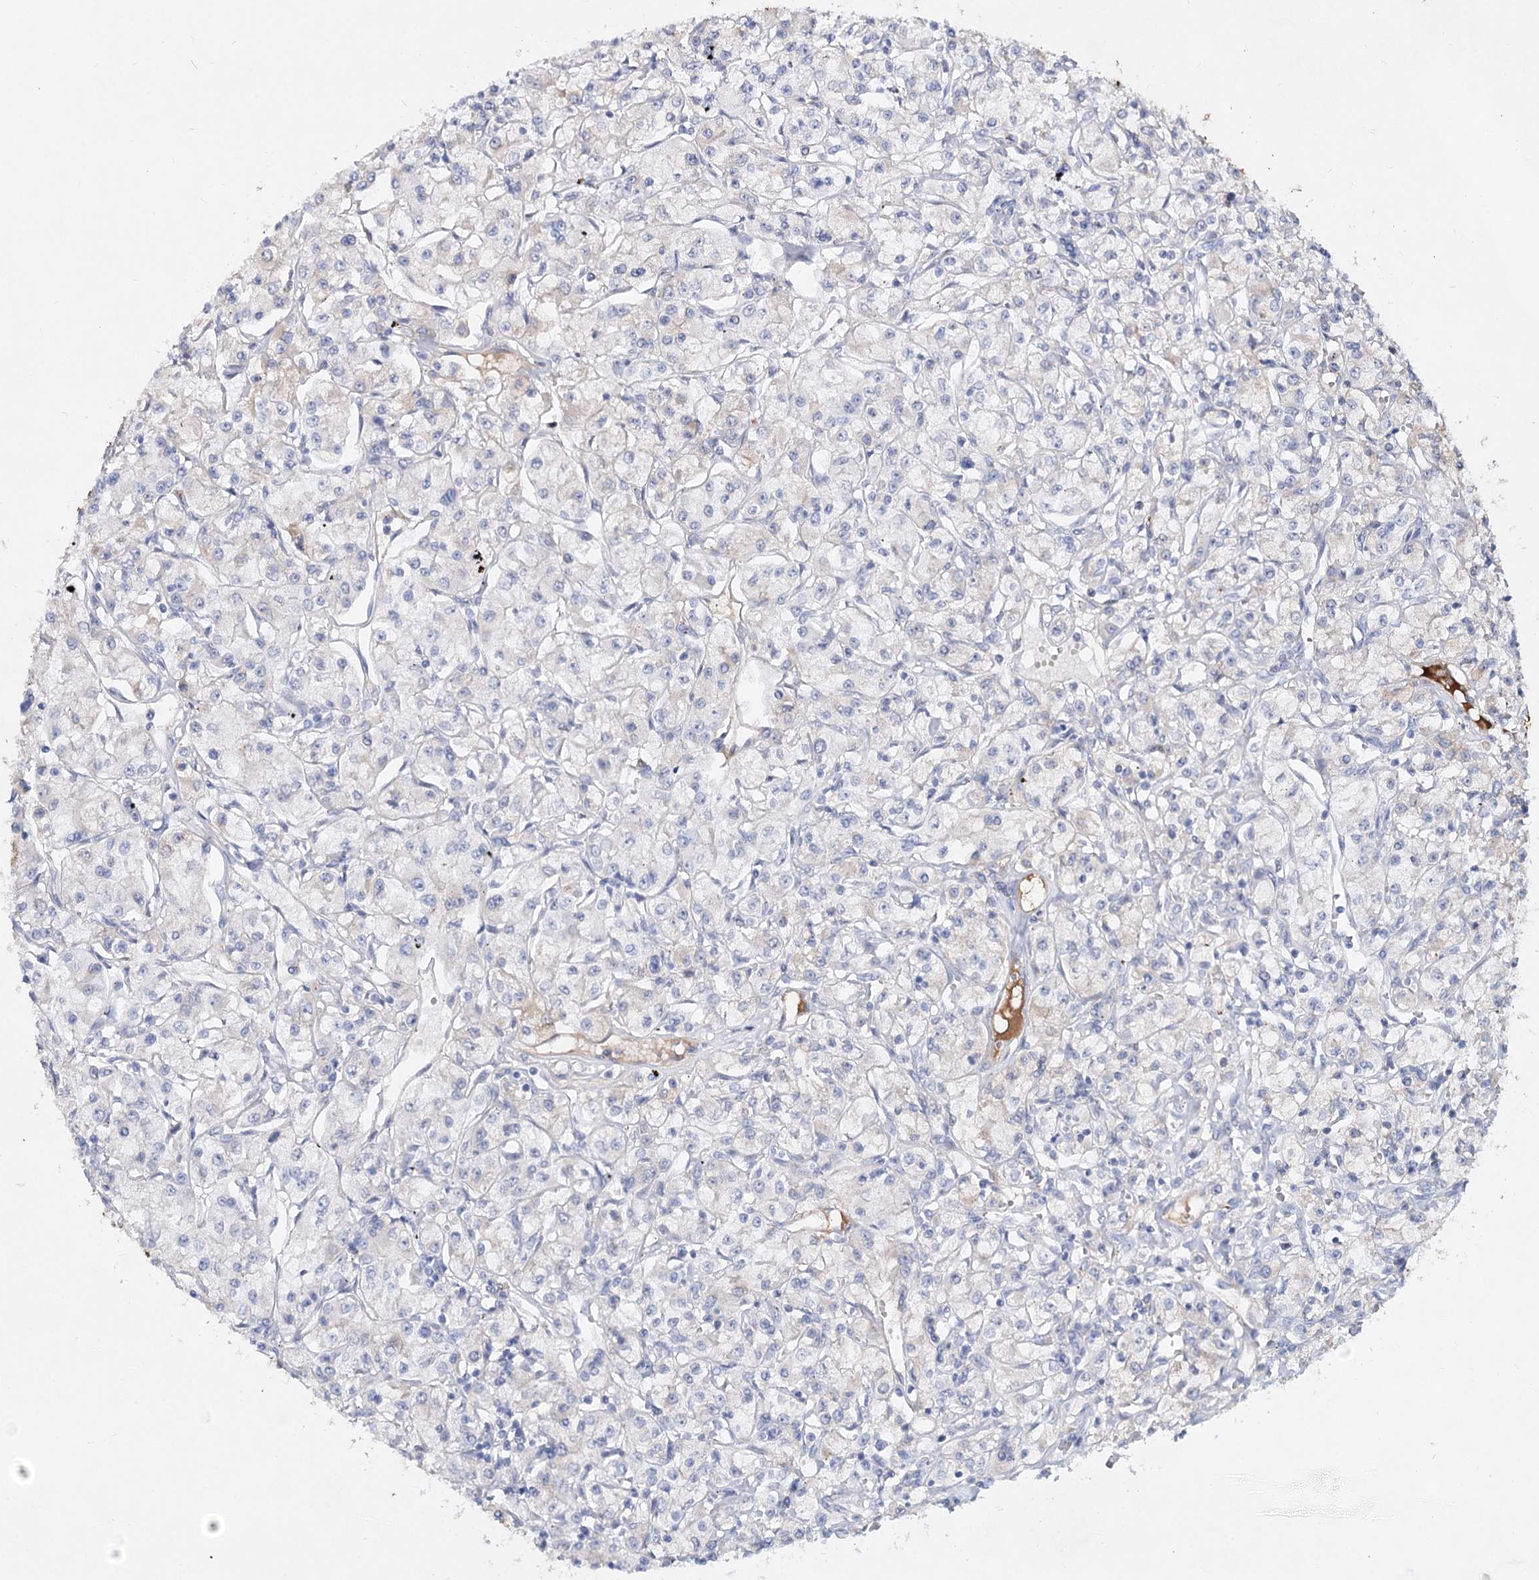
{"staining": {"intensity": "negative", "quantity": "none", "location": "none"}, "tissue": "renal cancer", "cell_type": "Tumor cells", "image_type": "cancer", "snomed": [{"axis": "morphology", "description": "Adenocarcinoma, NOS"}, {"axis": "topography", "description": "Kidney"}], "caption": "This is an immunohistochemistry (IHC) image of human renal cancer. There is no positivity in tumor cells.", "gene": "TASOR2", "patient": {"sex": "female", "age": 59}}